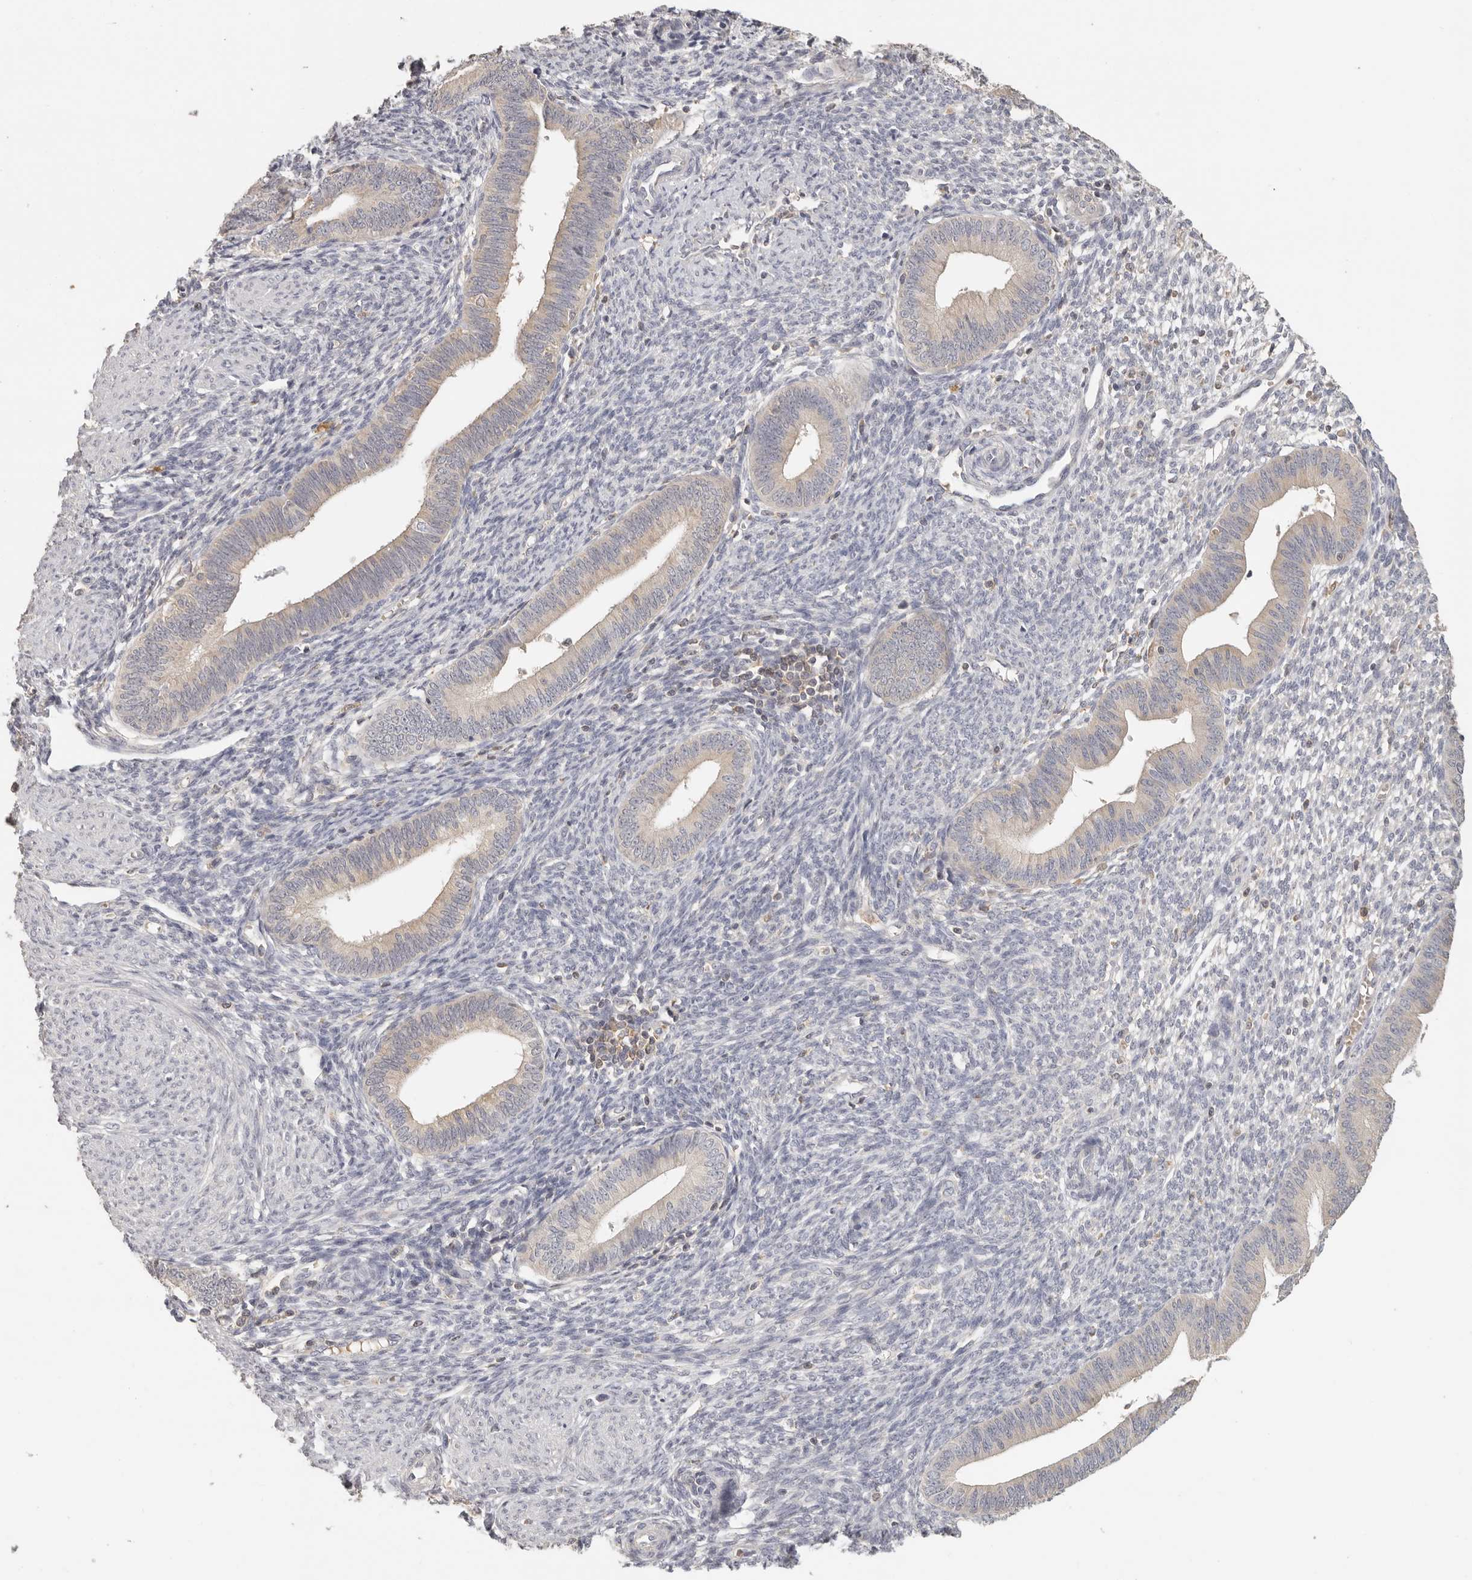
{"staining": {"intensity": "negative", "quantity": "none", "location": "none"}, "tissue": "endometrium", "cell_type": "Cells in endometrial stroma", "image_type": "normal", "snomed": [{"axis": "morphology", "description": "Normal tissue, NOS"}, {"axis": "topography", "description": "Endometrium"}], "caption": "DAB immunohistochemical staining of unremarkable human endometrium shows no significant staining in cells in endometrial stroma.", "gene": "CSK", "patient": {"sex": "female", "age": 46}}